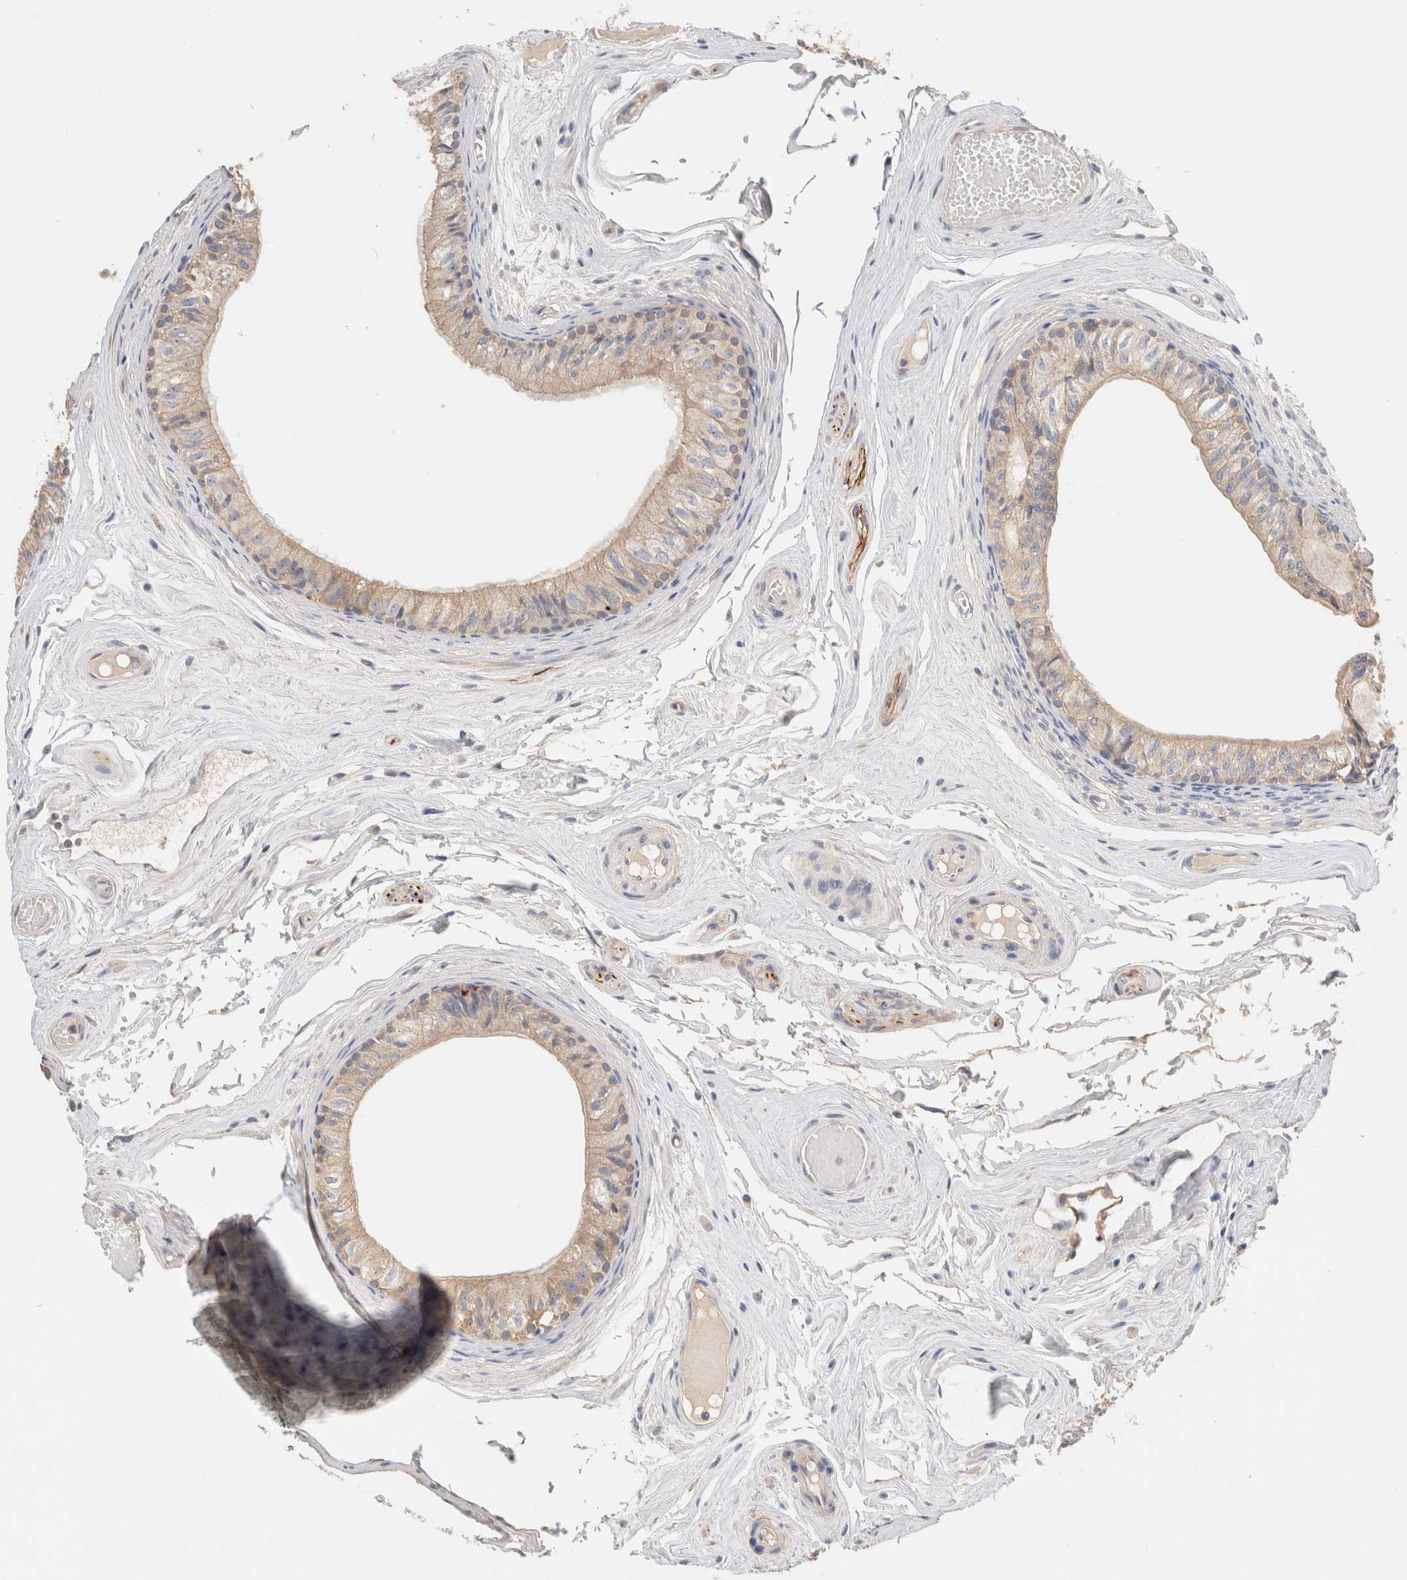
{"staining": {"intensity": "weak", "quantity": ">75%", "location": "cytoplasmic/membranous"}, "tissue": "epididymis", "cell_type": "Glandular cells", "image_type": "normal", "snomed": [{"axis": "morphology", "description": "Normal tissue, NOS"}, {"axis": "topography", "description": "Epididymis"}], "caption": "IHC micrograph of benign epididymis stained for a protein (brown), which reveals low levels of weak cytoplasmic/membranous staining in approximately >75% of glandular cells.", "gene": "B3GNTL1", "patient": {"sex": "male", "age": 79}}